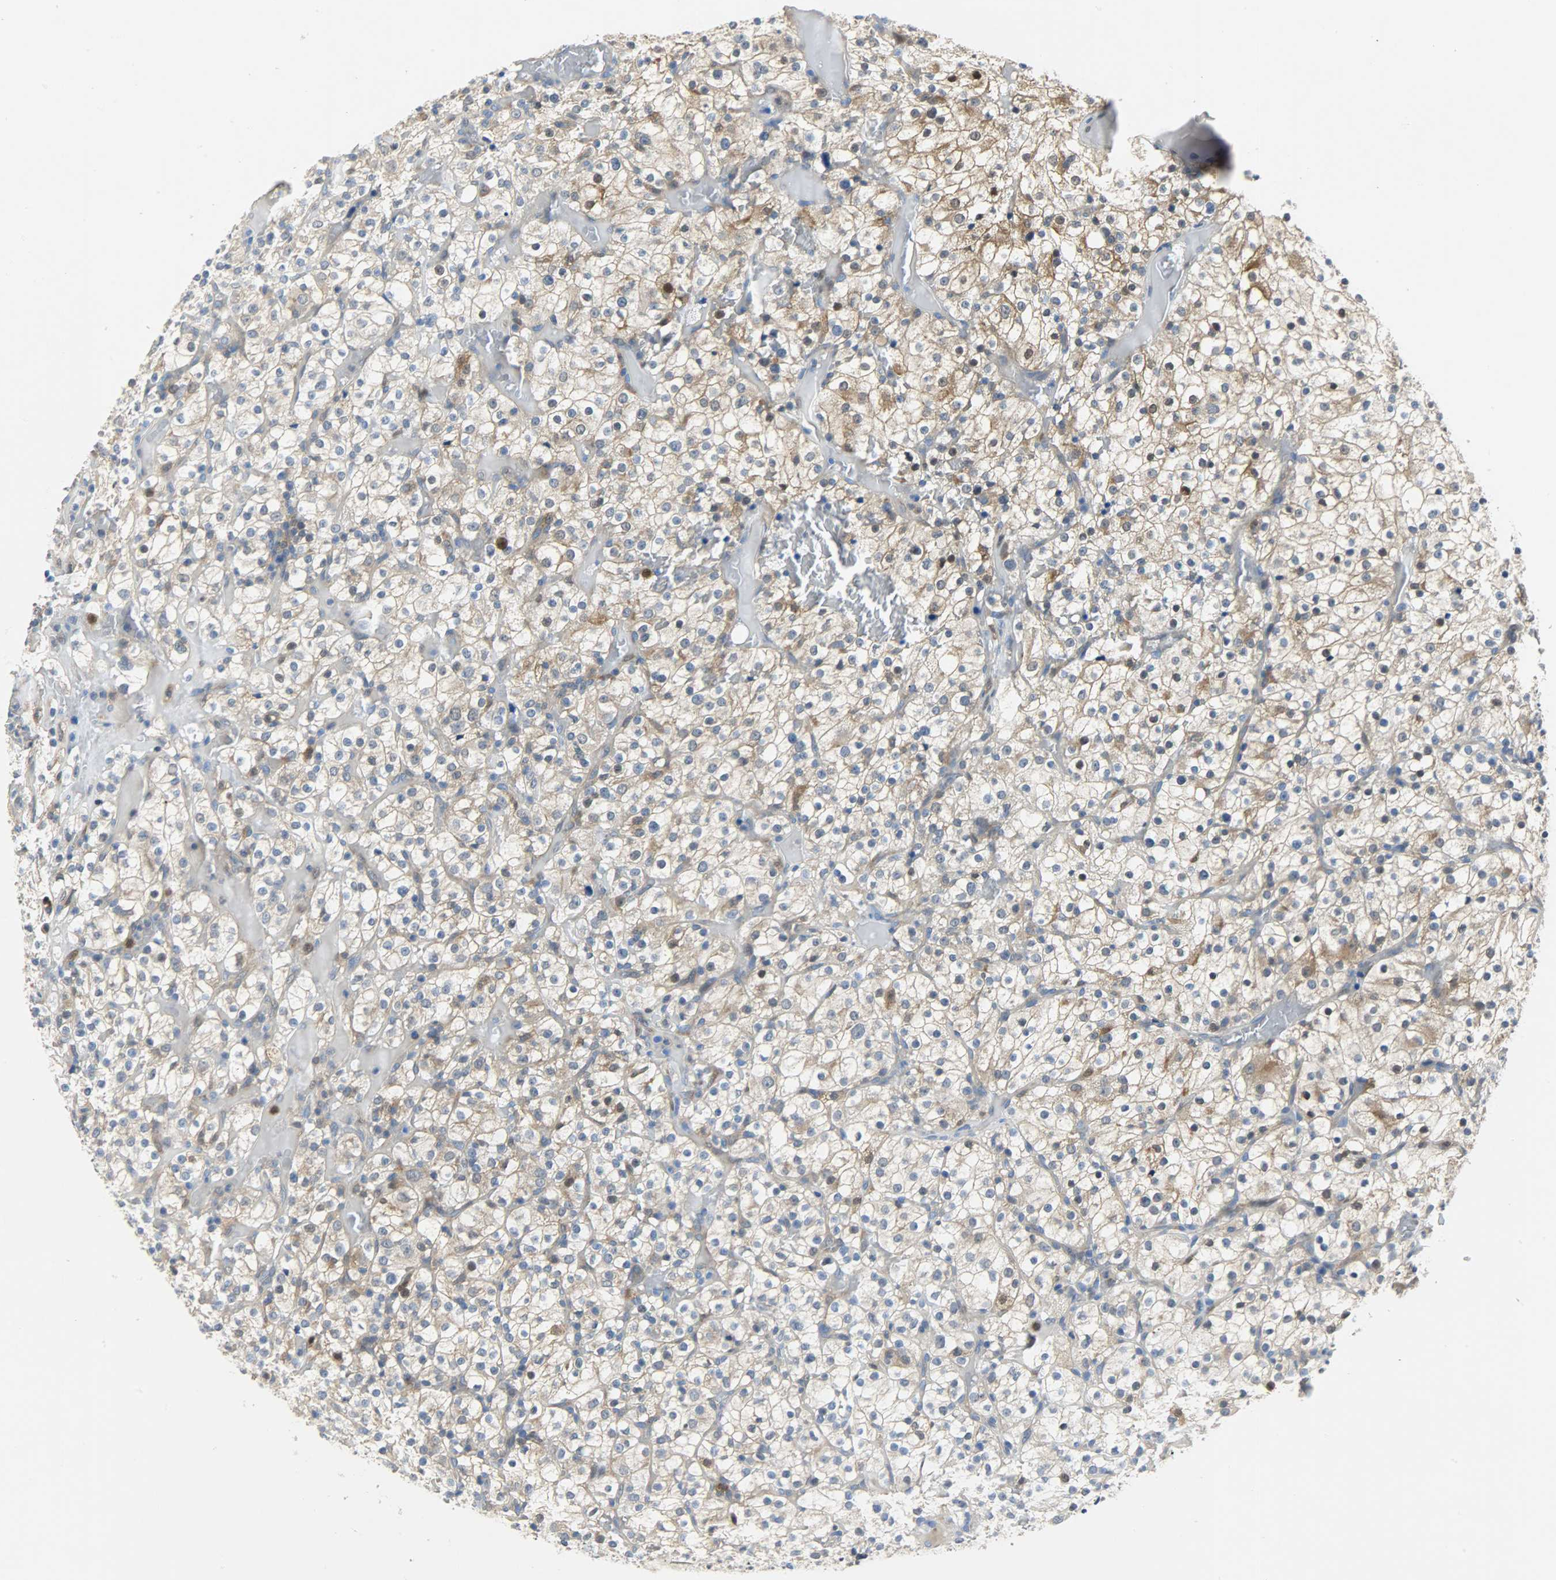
{"staining": {"intensity": "weak", "quantity": "25%-75%", "location": "cytoplasmic/membranous,nuclear"}, "tissue": "renal cancer", "cell_type": "Tumor cells", "image_type": "cancer", "snomed": [{"axis": "morphology", "description": "Normal tissue, NOS"}, {"axis": "morphology", "description": "Adenocarcinoma, NOS"}, {"axis": "topography", "description": "Kidney"}], "caption": "Brown immunohistochemical staining in adenocarcinoma (renal) shows weak cytoplasmic/membranous and nuclear positivity in about 25%-75% of tumor cells.", "gene": "EIF4EBP1", "patient": {"sex": "female", "age": 72}}